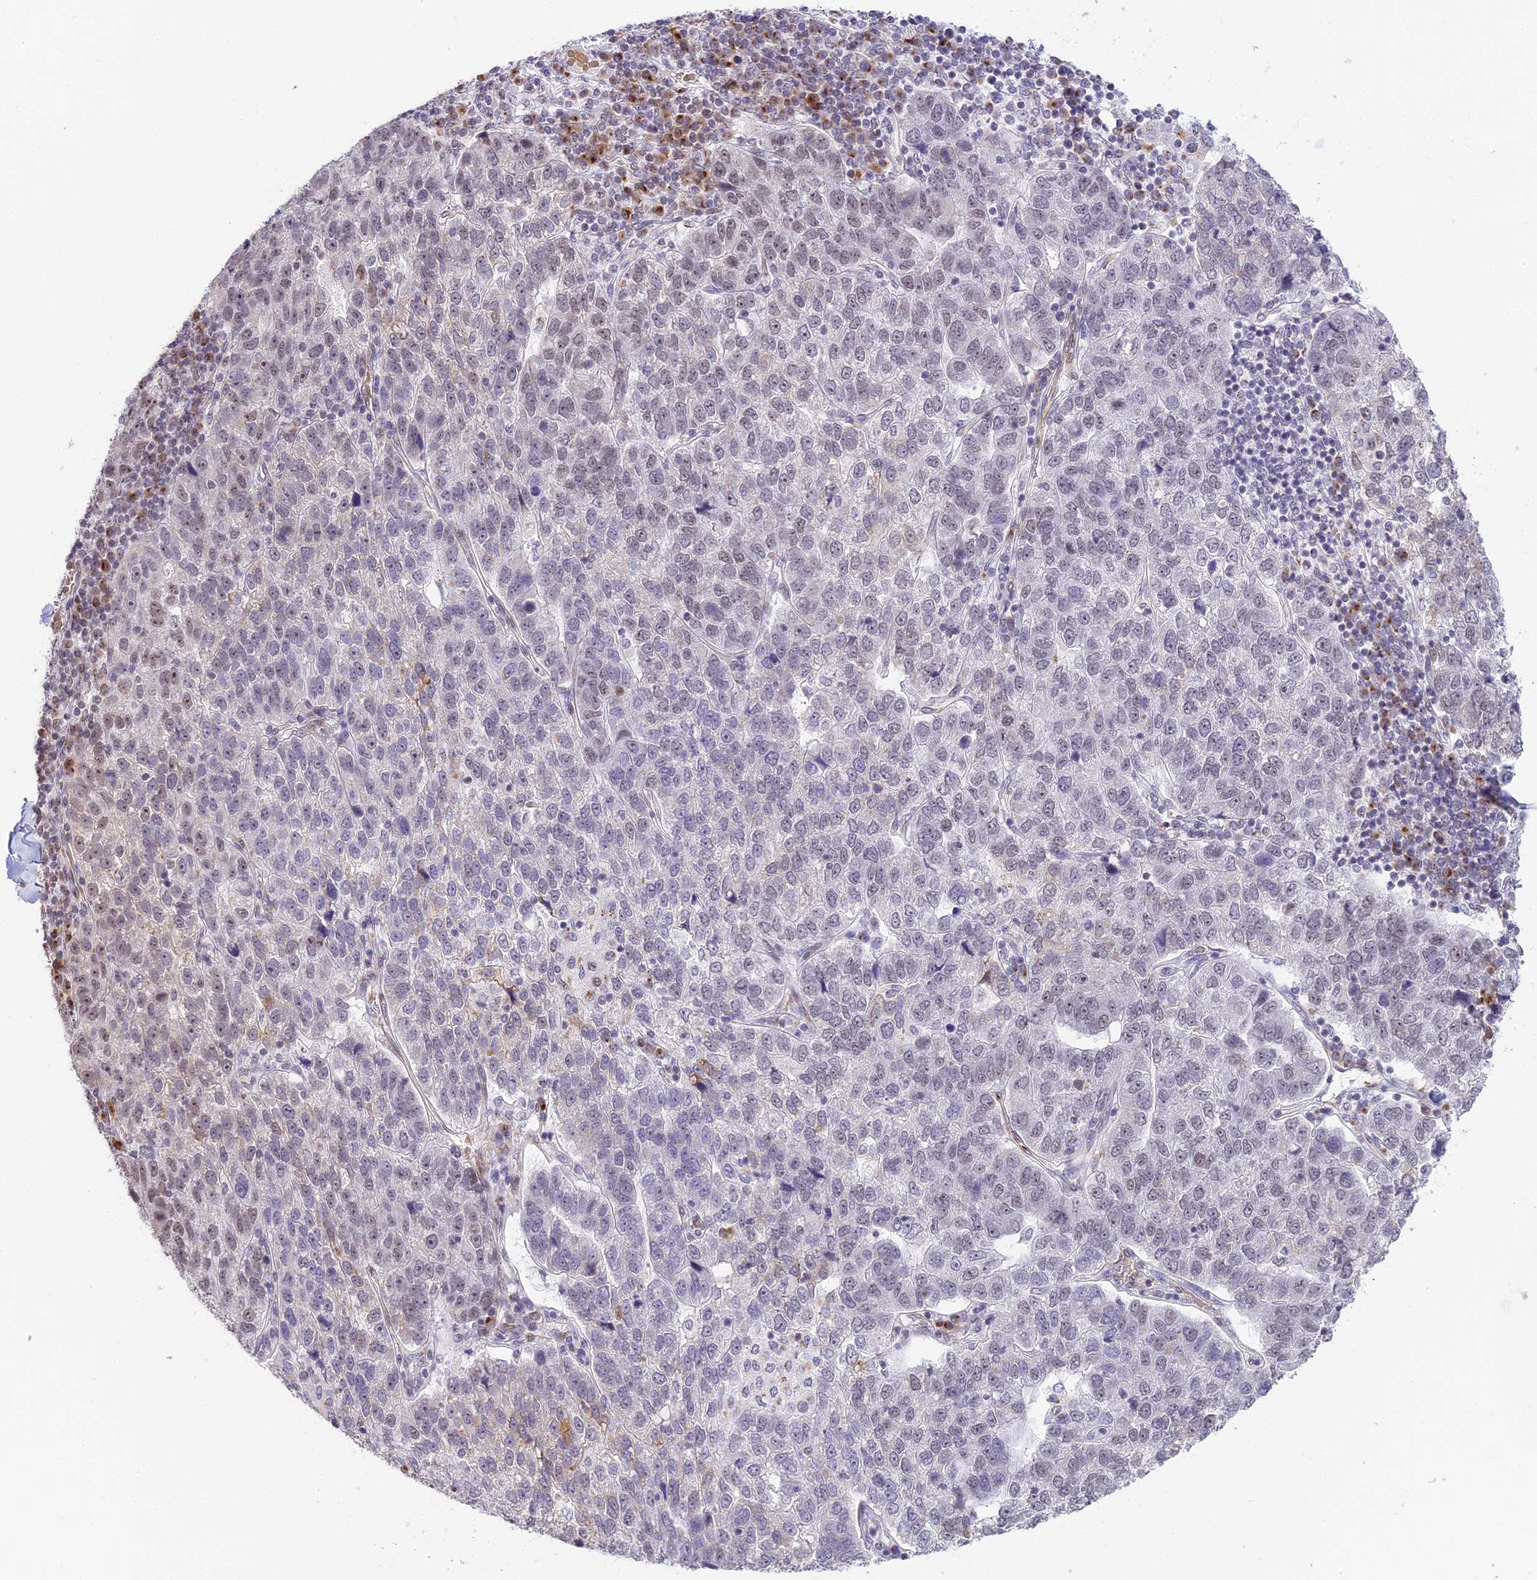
{"staining": {"intensity": "moderate", "quantity": "<25%", "location": "nuclear"}, "tissue": "pancreatic cancer", "cell_type": "Tumor cells", "image_type": "cancer", "snomed": [{"axis": "morphology", "description": "Adenocarcinoma, NOS"}, {"axis": "topography", "description": "Pancreas"}], "caption": "Human adenocarcinoma (pancreatic) stained for a protein (brown) displays moderate nuclear positive expression in approximately <25% of tumor cells.", "gene": "HEATR5B", "patient": {"sex": "female", "age": 61}}